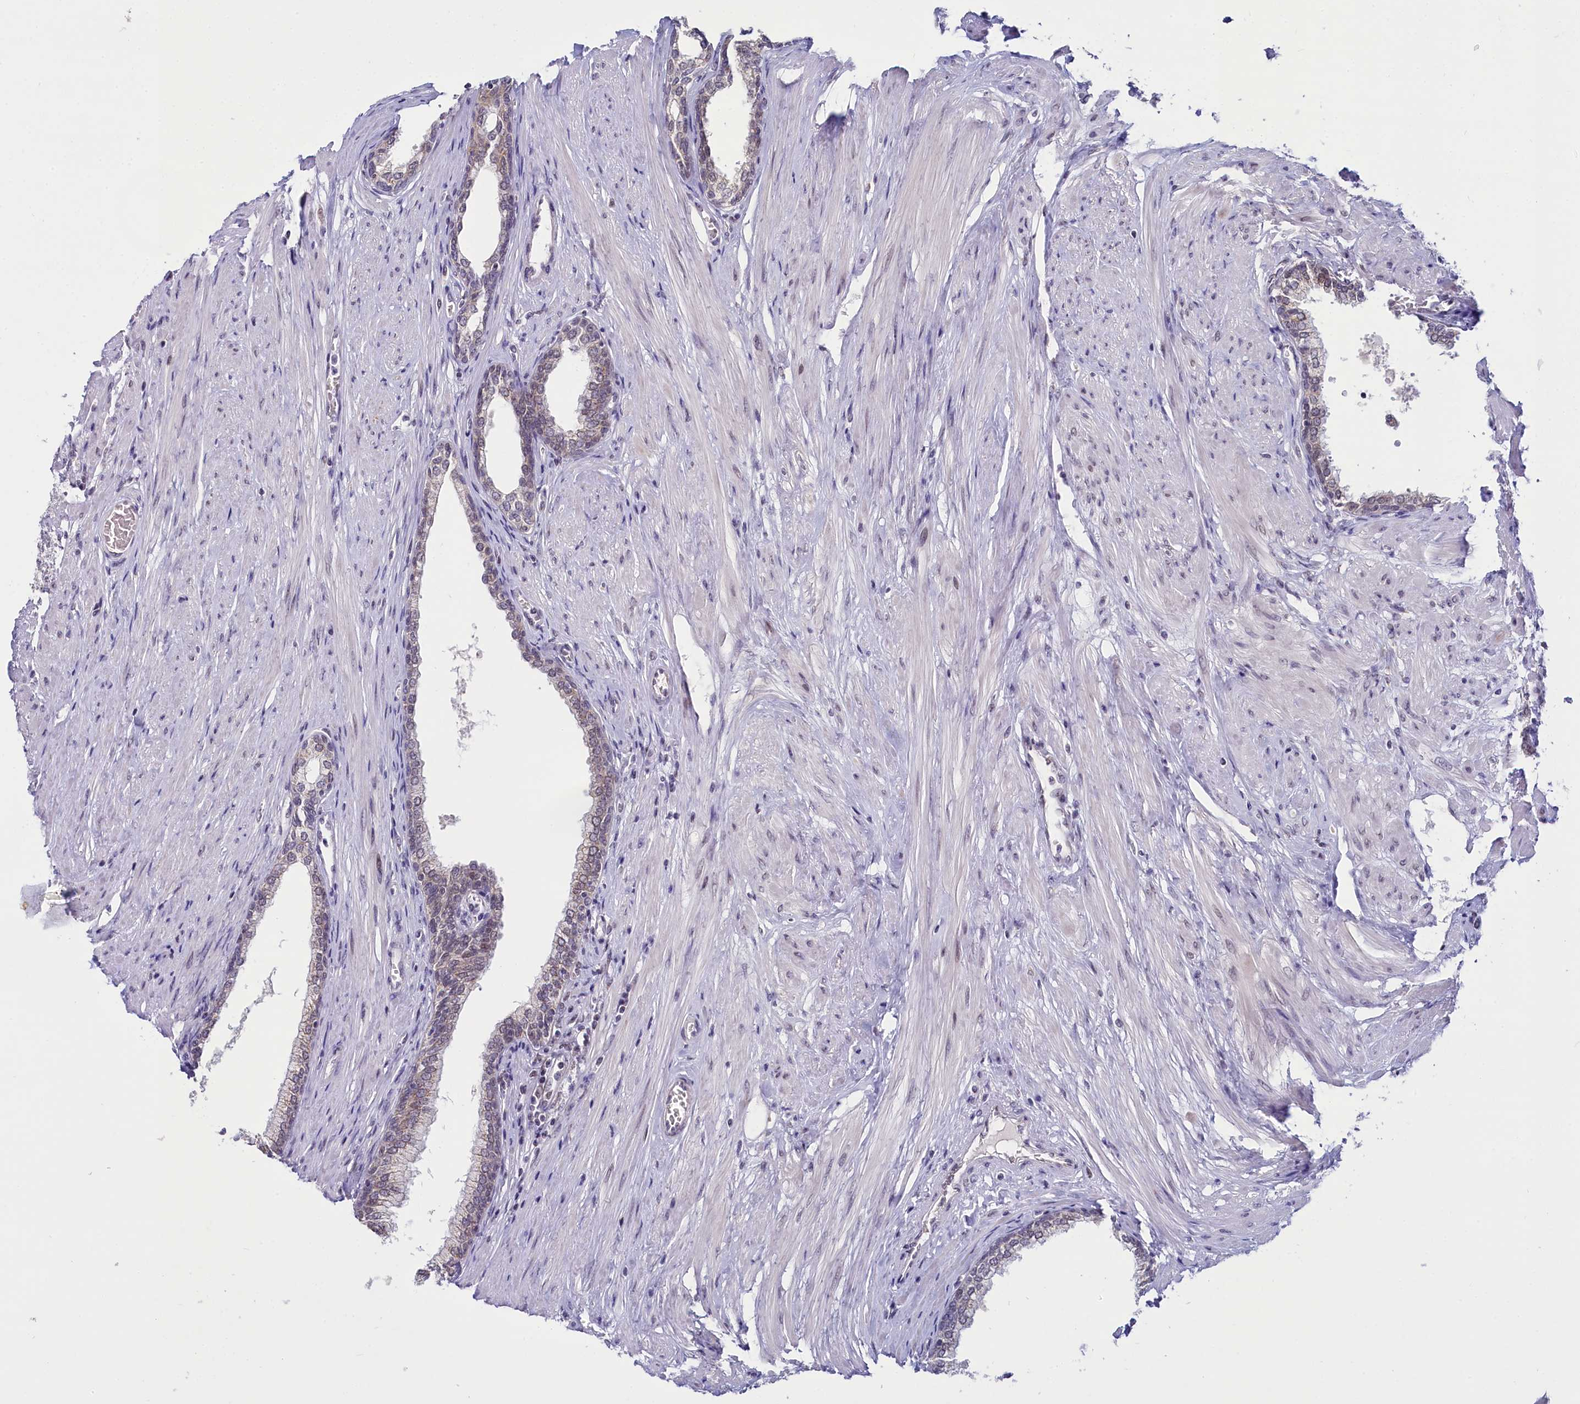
{"staining": {"intensity": "weak", "quantity": "25%-75%", "location": "cytoplasmic/membranous,nuclear"}, "tissue": "prostate", "cell_type": "Glandular cells", "image_type": "normal", "snomed": [{"axis": "morphology", "description": "Normal tissue, NOS"}, {"axis": "morphology", "description": "Urothelial carcinoma, Low grade"}, {"axis": "topography", "description": "Urinary bladder"}, {"axis": "topography", "description": "Prostate"}], "caption": "Prostate stained with DAB (3,3'-diaminobenzidine) immunohistochemistry (IHC) exhibits low levels of weak cytoplasmic/membranous,nuclear expression in about 25%-75% of glandular cells. (DAB (3,3'-diaminobenzidine) IHC with brightfield microscopy, high magnification).", "gene": "PPHLN1", "patient": {"sex": "male", "age": 60}}